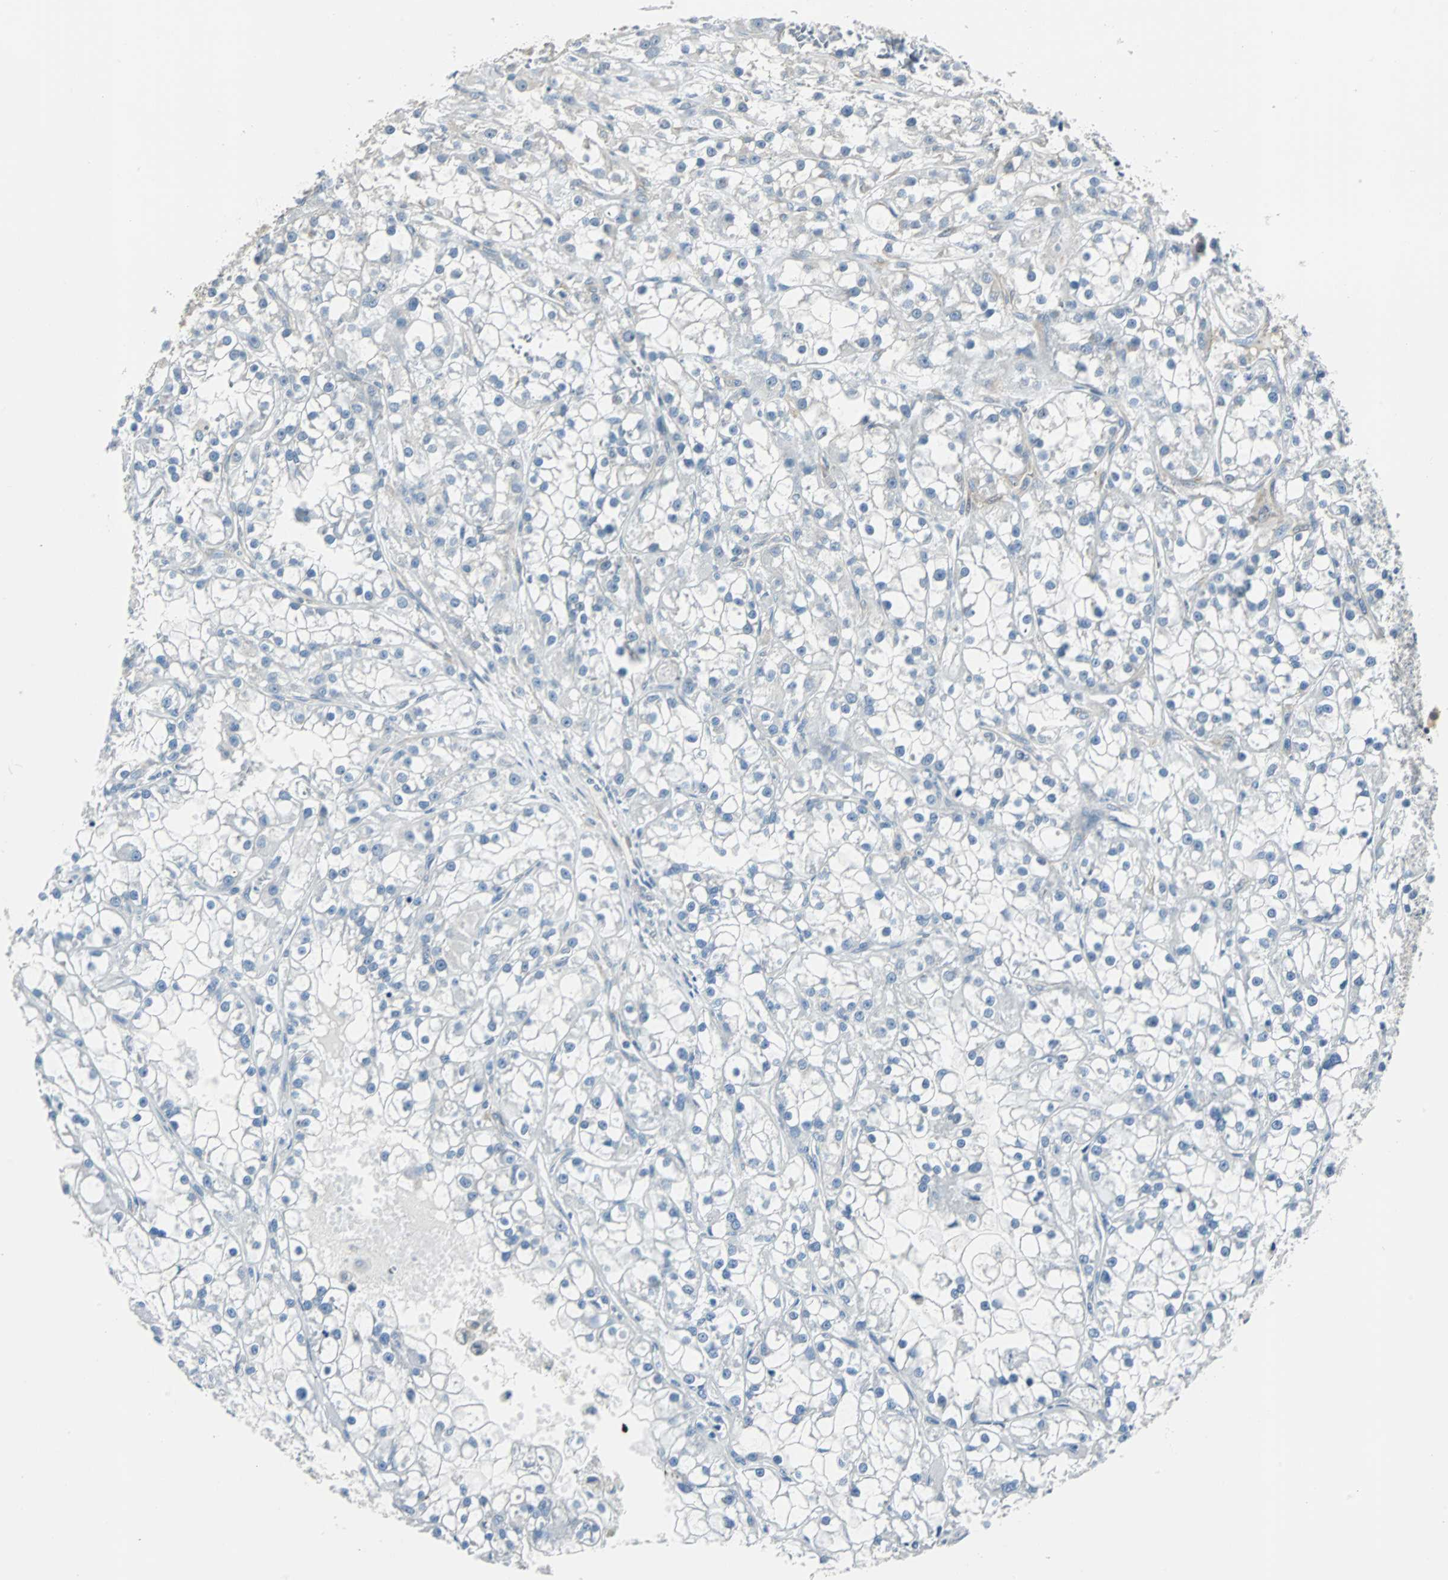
{"staining": {"intensity": "negative", "quantity": "none", "location": "none"}, "tissue": "renal cancer", "cell_type": "Tumor cells", "image_type": "cancer", "snomed": [{"axis": "morphology", "description": "Adenocarcinoma, NOS"}, {"axis": "topography", "description": "Kidney"}], "caption": "A photomicrograph of human renal adenocarcinoma is negative for staining in tumor cells.", "gene": "FHL2", "patient": {"sex": "female", "age": 52}}